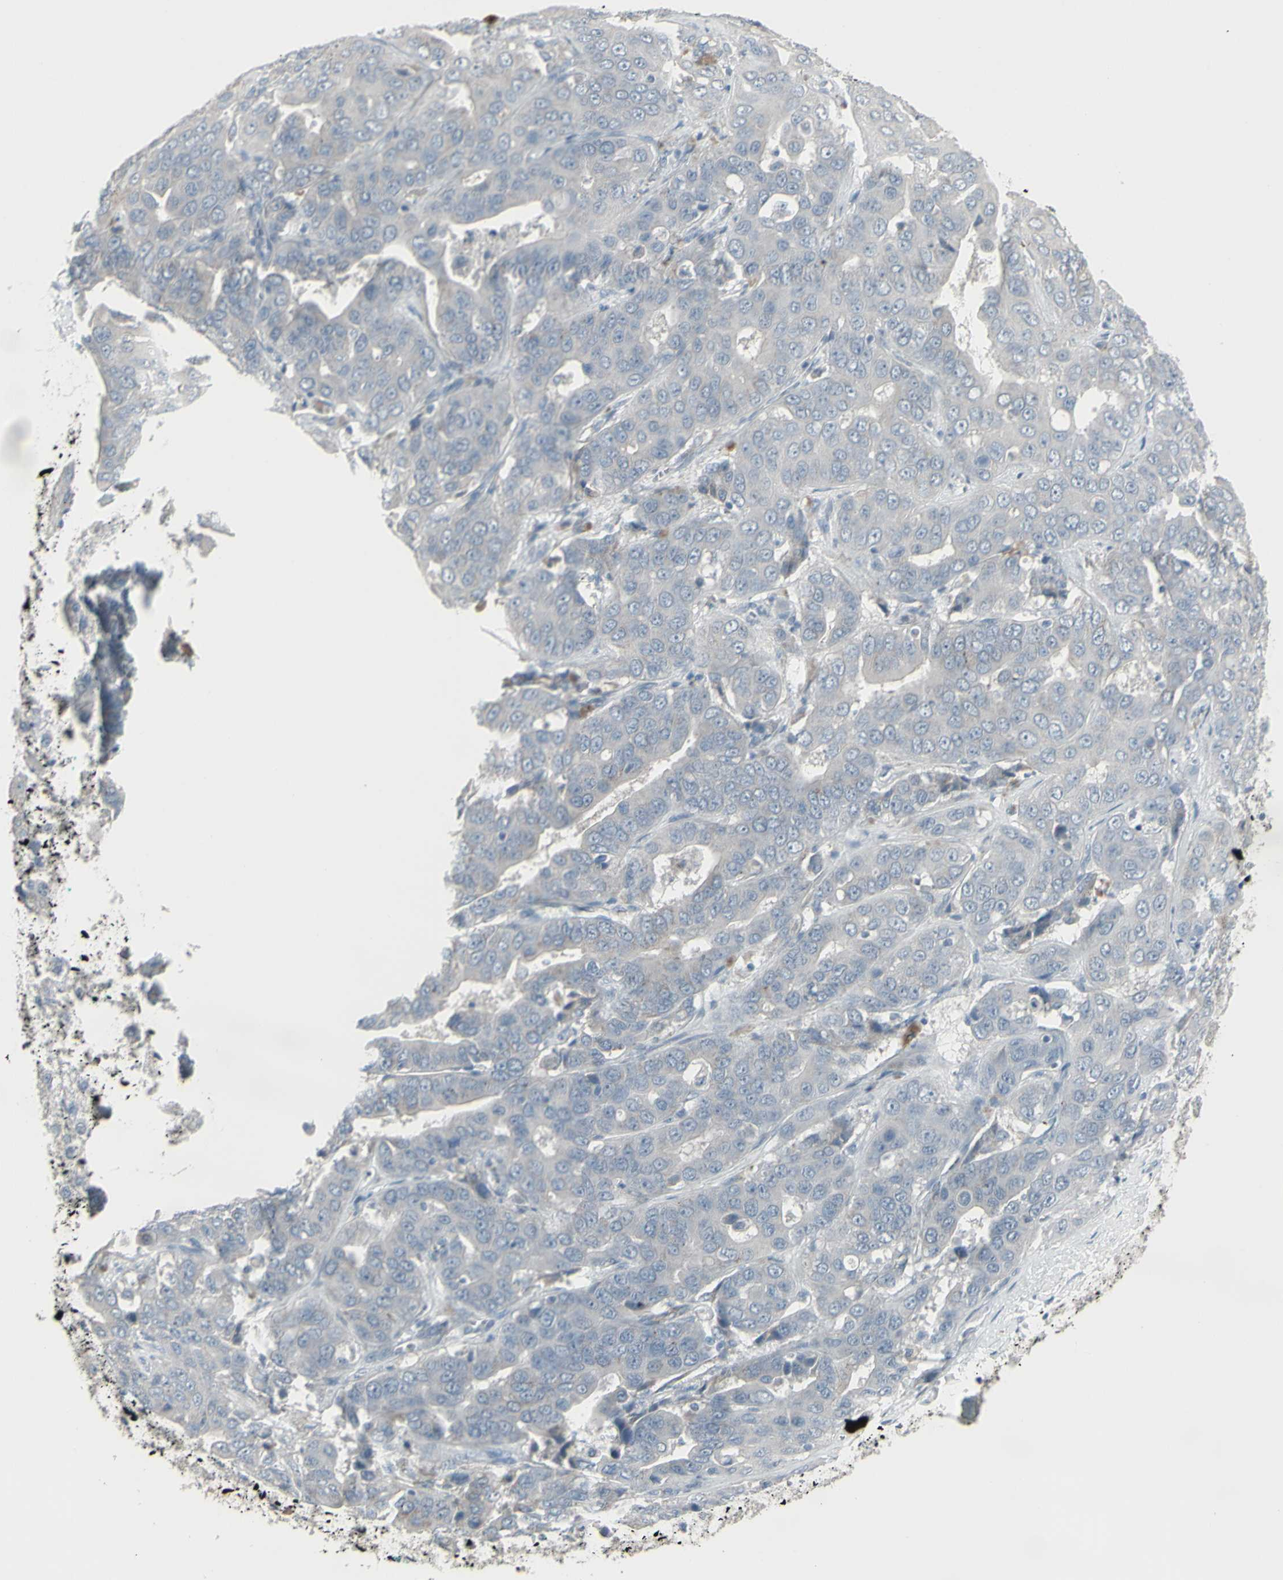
{"staining": {"intensity": "negative", "quantity": "none", "location": "none"}, "tissue": "liver cancer", "cell_type": "Tumor cells", "image_type": "cancer", "snomed": [{"axis": "morphology", "description": "Cholangiocarcinoma"}, {"axis": "topography", "description": "Liver"}], "caption": "Protein analysis of liver cholangiocarcinoma demonstrates no significant staining in tumor cells.", "gene": "CD79B", "patient": {"sex": "female", "age": 52}}